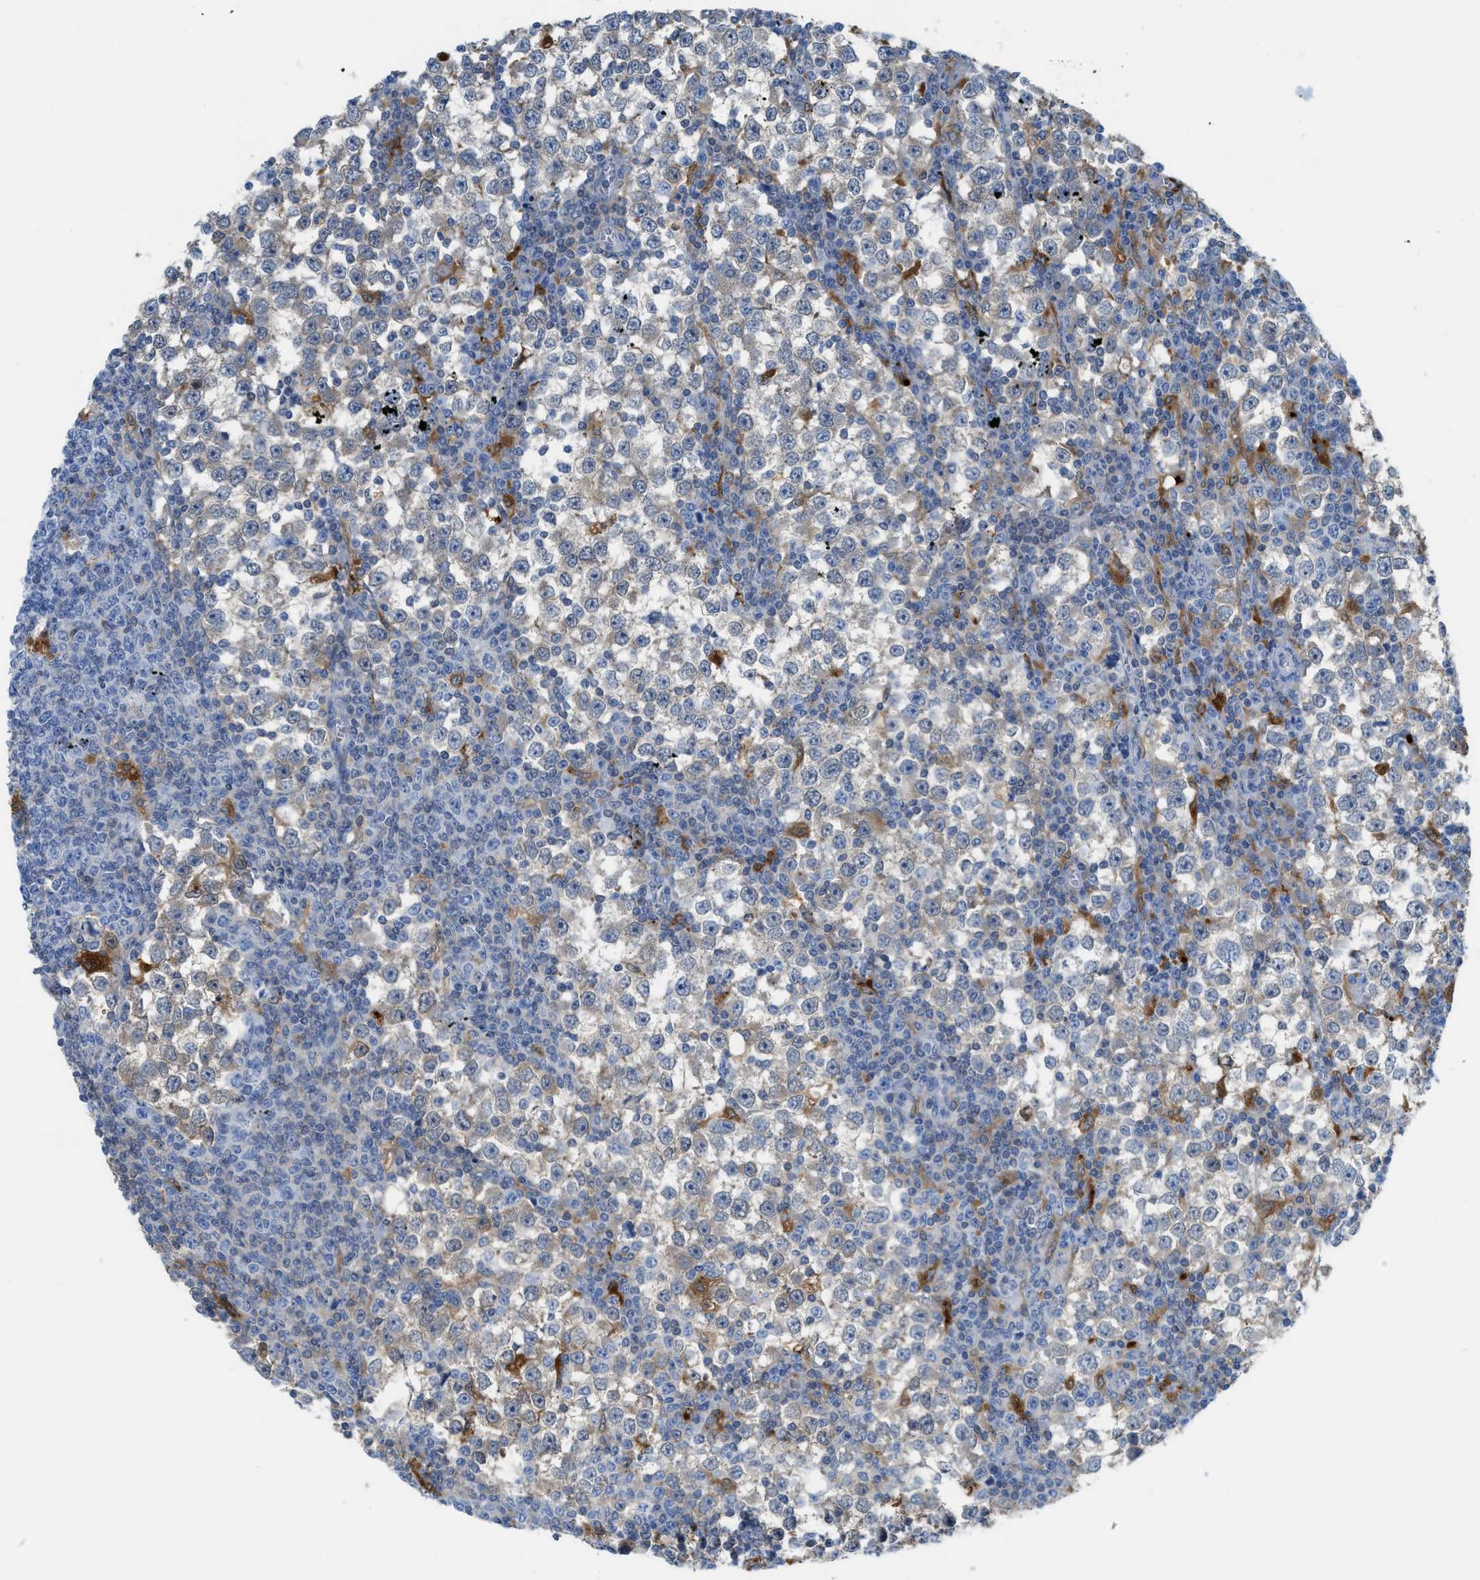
{"staining": {"intensity": "weak", "quantity": "25%-75%", "location": "cytoplasmic/membranous"}, "tissue": "testis cancer", "cell_type": "Tumor cells", "image_type": "cancer", "snomed": [{"axis": "morphology", "description": "Seminoma, NOS"}, {"axis": "topography", "description": "Testis"}], "caption": "Protein staining of testis cancer (seminoma) tissue demonstrates weak cytoplasmic/membranous expression in approximately 25%-75% of tumor cells.", "gene": "CSTB", "patient": {"sex": "male", "age": 65}}